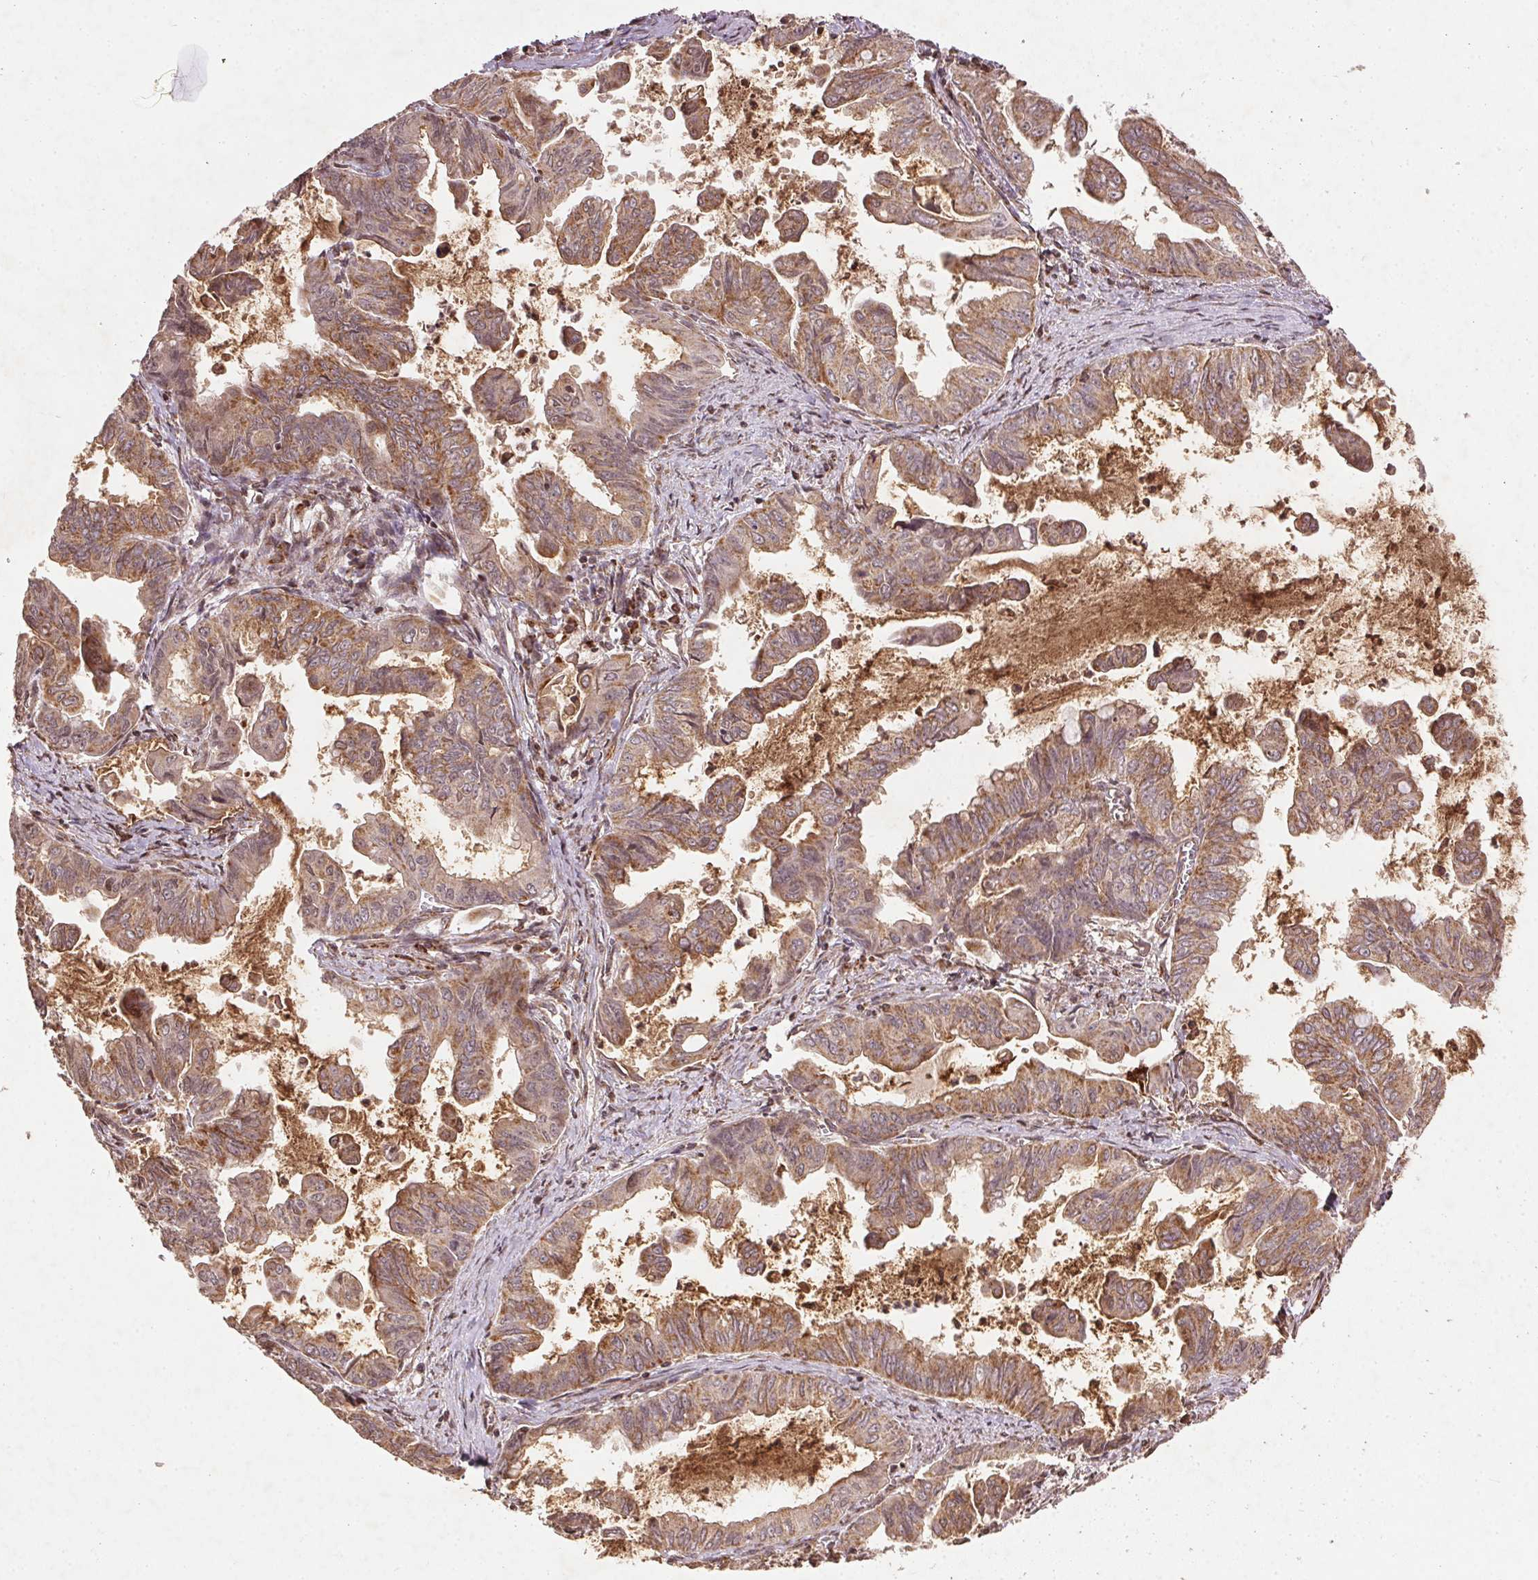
{"staining": {"intensity": "moderate", "quantity": ">75%", "location": "cytoplasmic/membranous"}, "tissue": "stomach cancer", "cell_type": "Tumor cells", "image_type": "cancer", "snomed": [{"axis": "morphology", "description": "Adenocarcinoma, NOS"}, {"axis": "topography", "description": "Stomach, upper"}], "caption": "Stomach cancer (adenocarcinoma) stained for a protein demonstrates moderate cytoplasmic/membranous positivity in tumor cells.", "gene": "SPRED2", "patient": {"sex": "male", "age": 80}}